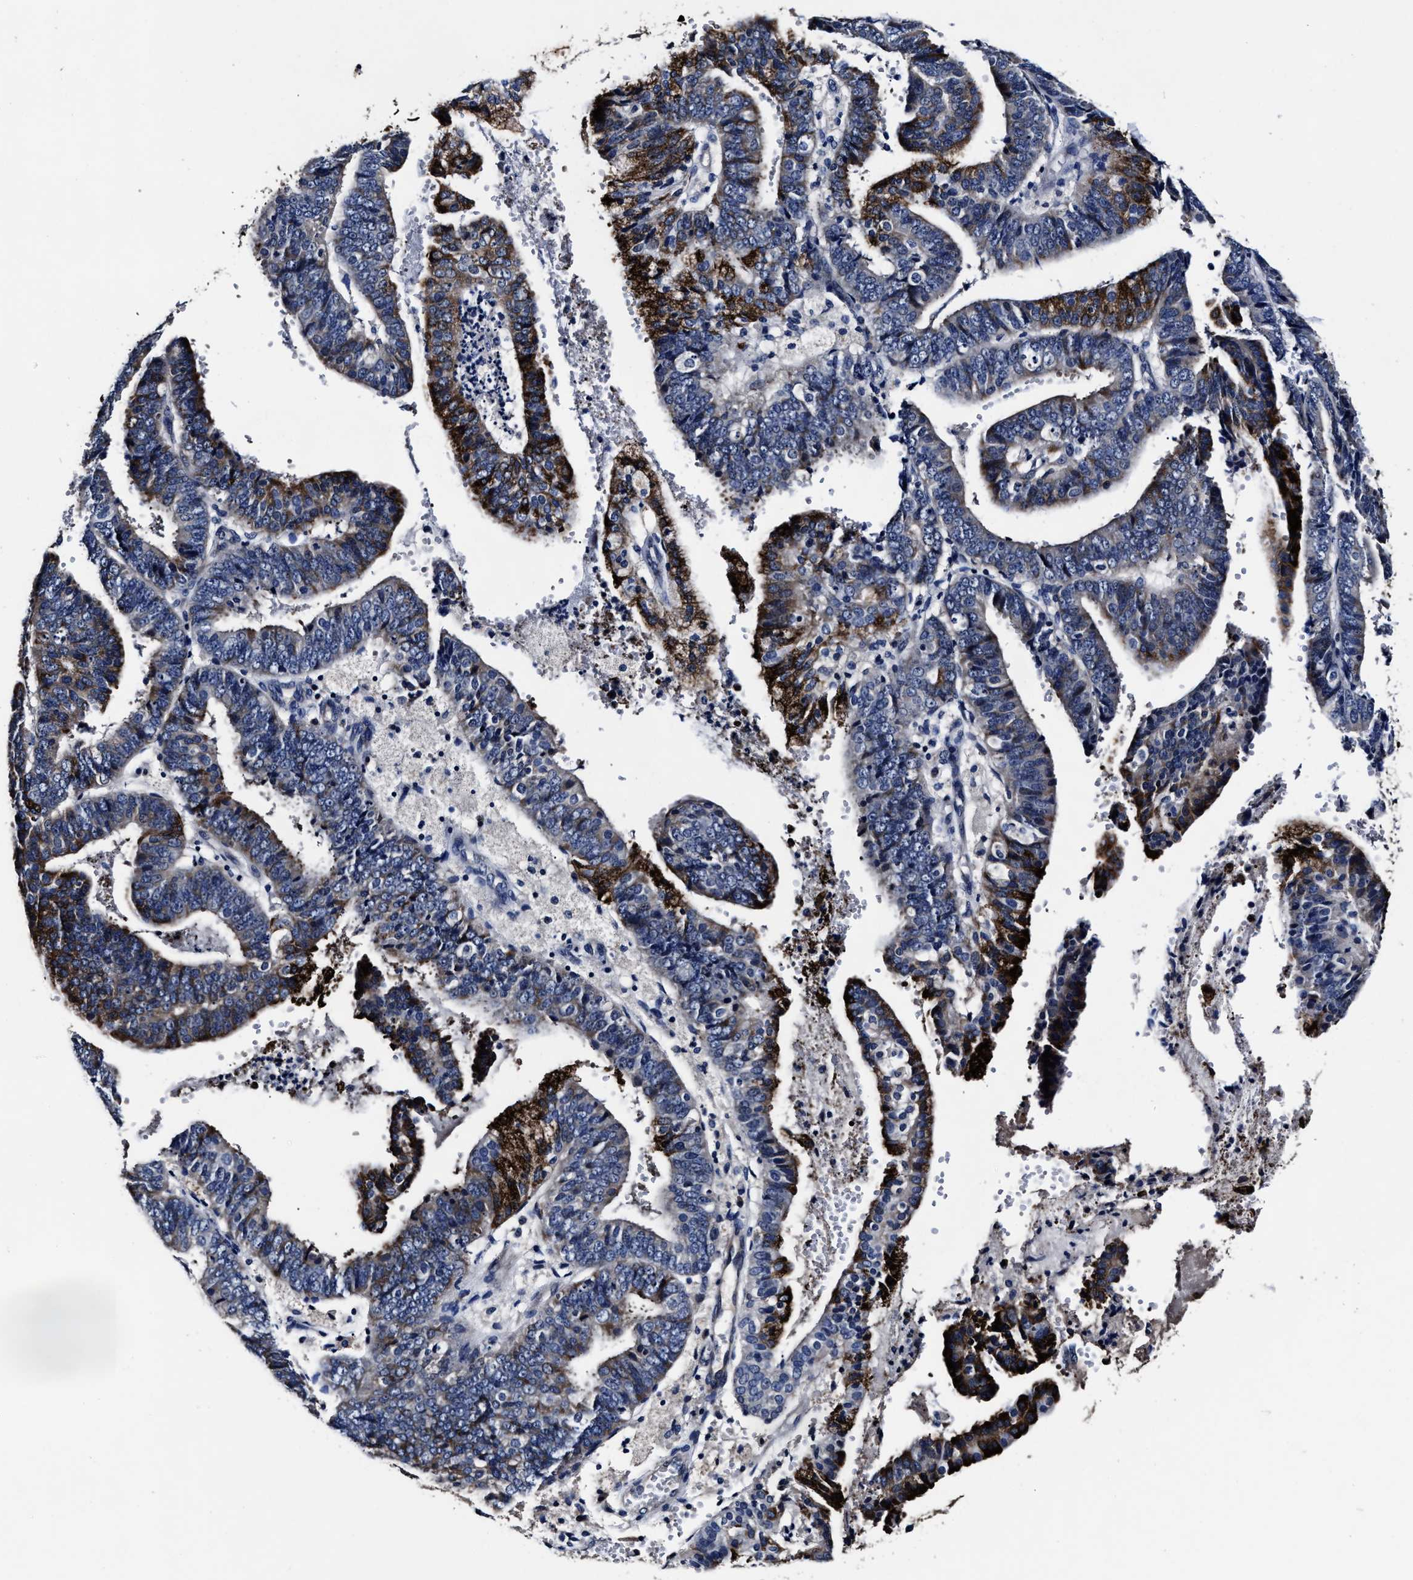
{"staining": {"intensity": "strong", "quantity": "25%-75%", "location": "cytoplasmic/membranous"}, "tissue": "endometrial cancer", "cell_type": "Tumor cells", "image_type": "cancer", "snomed": [{"axis": "morphology", "description": "Adenocarcinoma, NOS"}, {"axis": "topography", "description": "Endometrium"}], "caption": "Tumor cells show high levels of strong cytoplasmic/membranous staining in approximately 25%-75% of cells in endometrial adenocarcinoma.", "gene": "OLFML2A", "patient": {"sex": "female", "age": 63}}